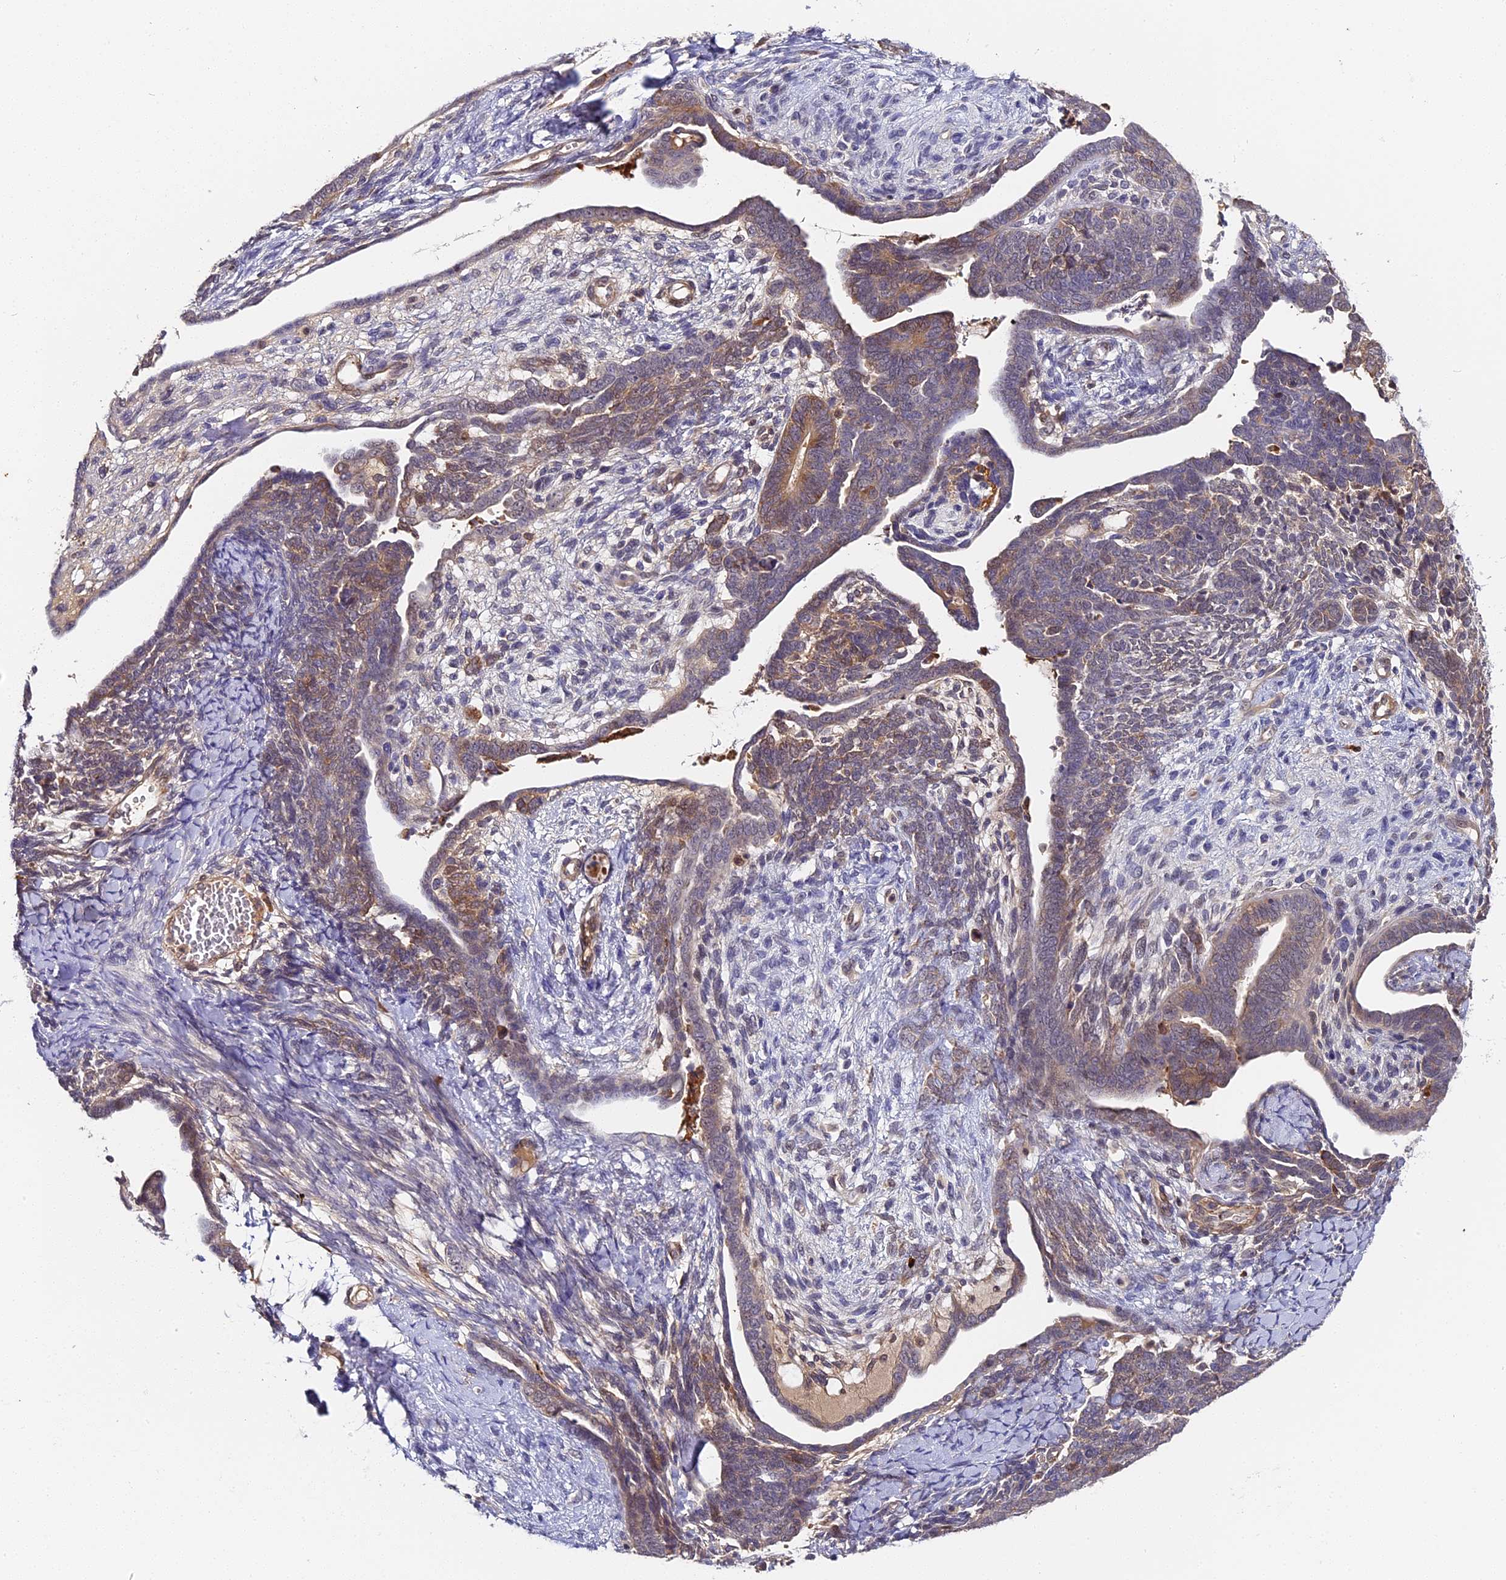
{"staining": {"intensity": "moderate", "quantity": "<25%", "location": "cytoplasmic/membranous"}, "tissue": "endometrial cancer", "cell_type": "Tumor cells", "image_type": "cancer", "snomed": [{"axis": "morphology", "description": "Neoplasm, malignant, NOS"}, {"axis": "topography", "description": "Endometrium"}], "caption": "Immunohistochemical staining of endometrial cancer exhibits low levels of moderate cytoplasmic/membranous positivity in about <25% of tumor cells. (brown staining indicates protein expression, while blue staining denotes nuclei).", "gene": "IMPACT", "patient": {"sex": "female", "age": 74}}